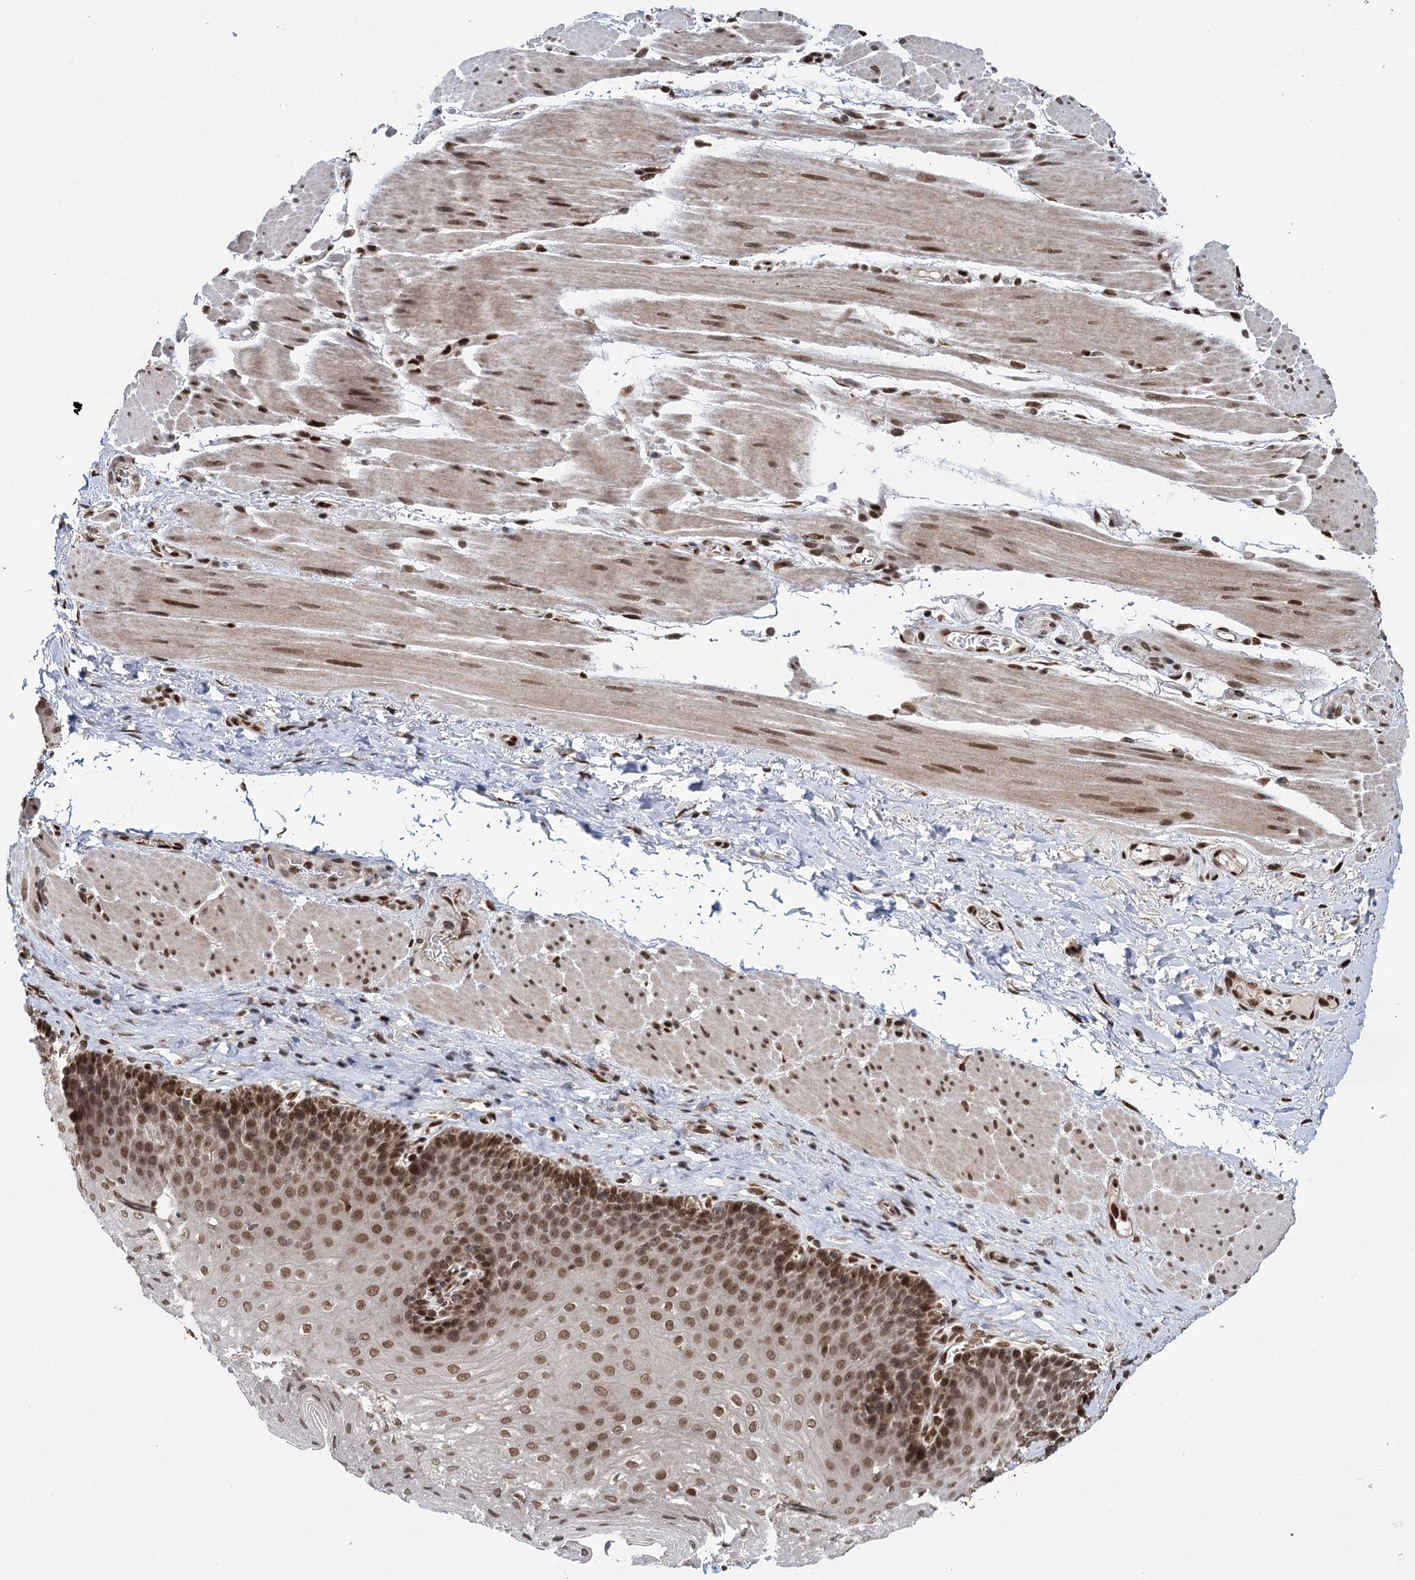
{"staining": {"intensity": "moderate", "quantity": ">75%", "location": "nuclear"}, "tissue": "esophagus", "cell_type": "Squamous epithelial cells", "image_type": "normal", "snomed": [{"axis": "morphology", "description": "Normal tissue, NOS"}, {"axis": "topography", "description": "Esophagus"}], "caption": "Protein expression analysis of unremarkable esophagus shows moderate nuclear expression in about >75% of squamous epithelial cells. Using DAB (brown) and hematoxylin (blue) stains, captured at high magnification using brightfield microscopy.", "gene": "MESD", "patient": {"sex": "female", "age": 66}}